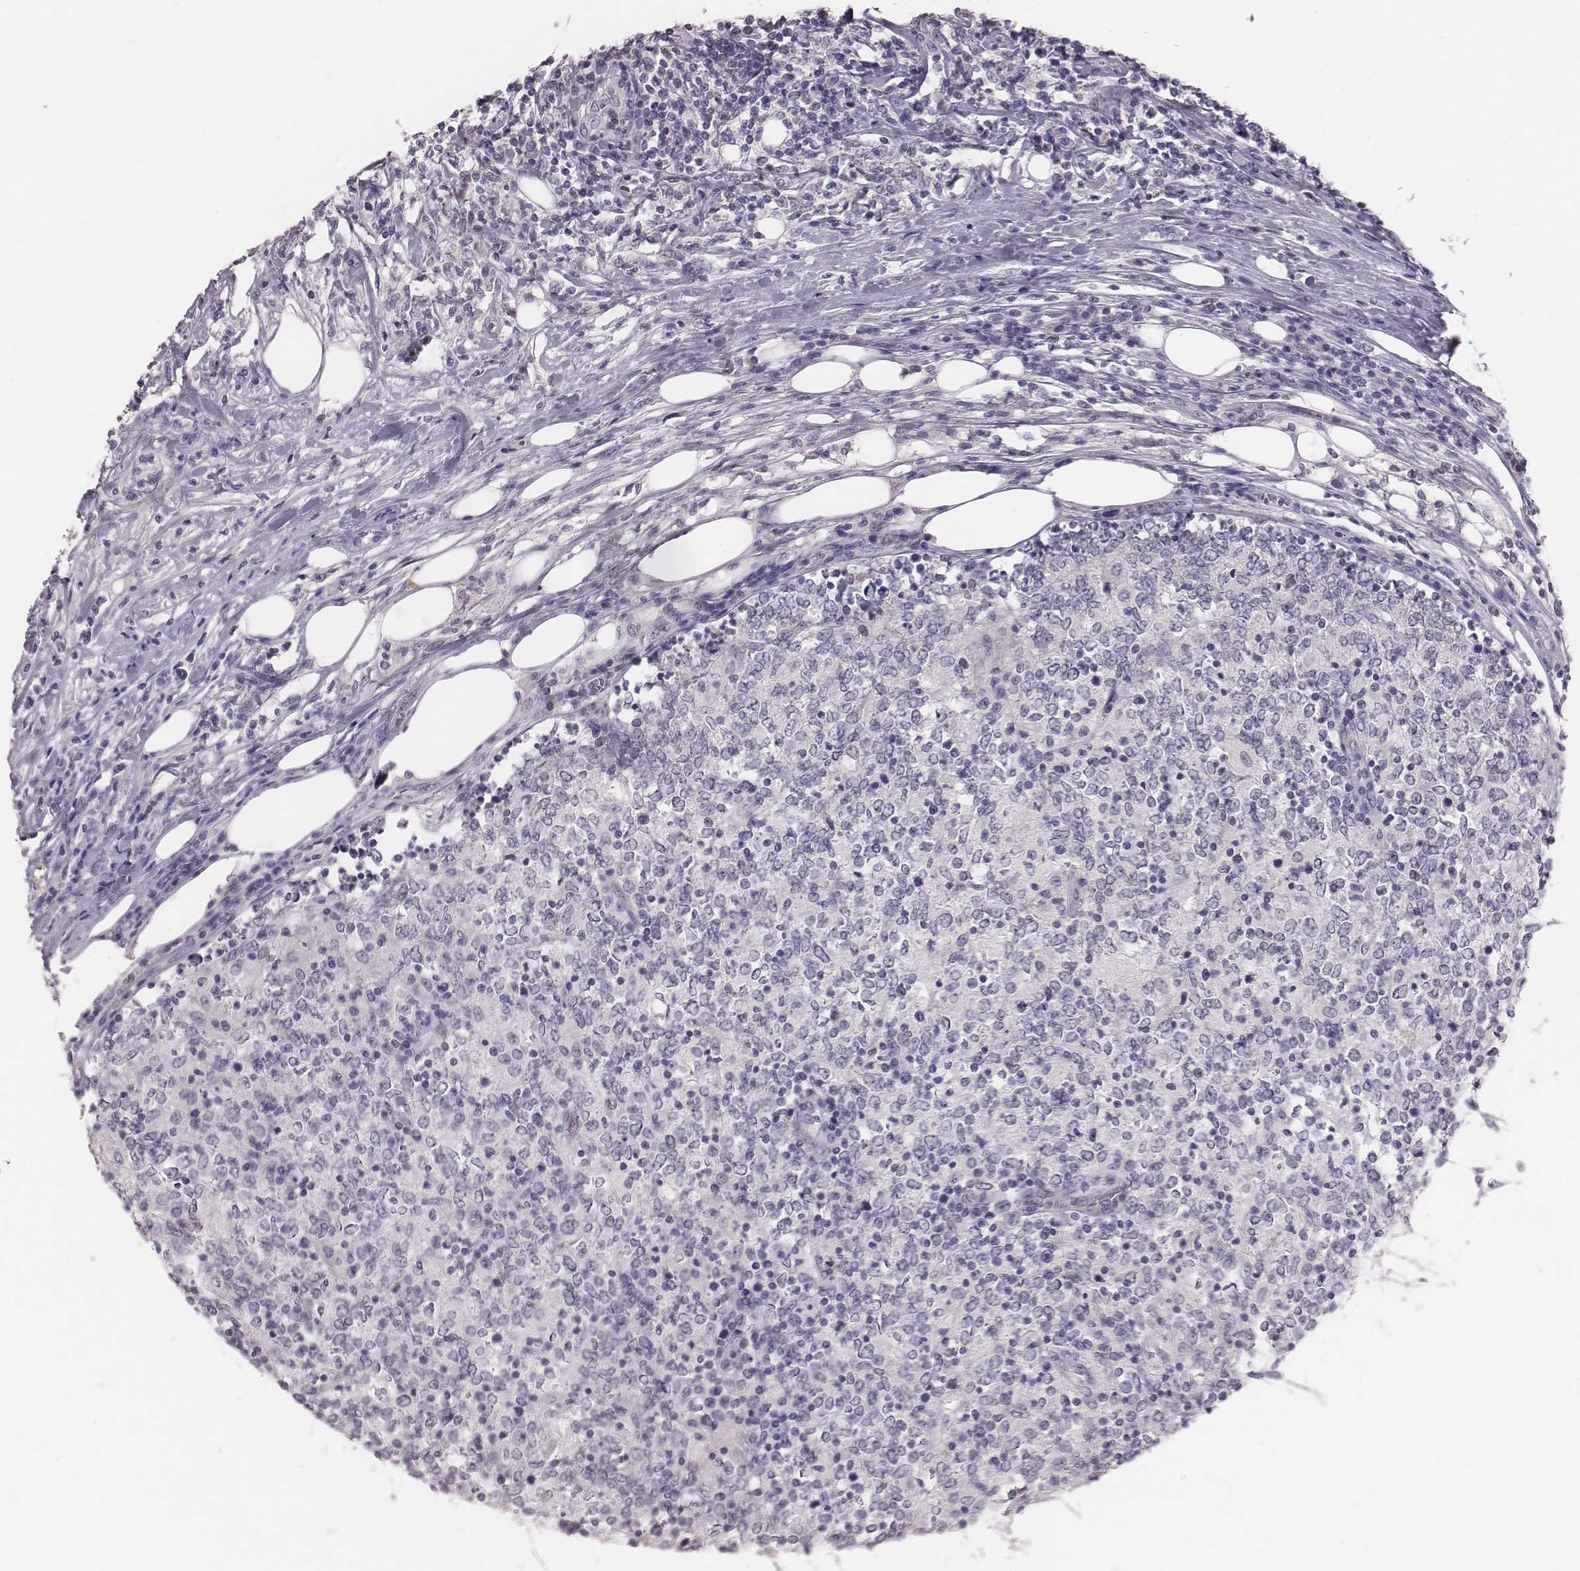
{"staining": {"intensity": "negative", "quantity": "none", "location": "none"}, "tissue": "lymphoma", "cell_type": "Tumor cells", "image_type": "cancer", "snomed": [{"axis": "morphology", "description": "Malignant lymphoma, non-Hodgkin's type, High grade"}, {"axis": "topography", "description": "Lymph node"}], "caption": "This is an immunohistochemistry histopathology image of human lymphoma. There is no positivity in tumor cells.", "gene": "CFTR", "patient": {"sex": "female", "age": 84}}